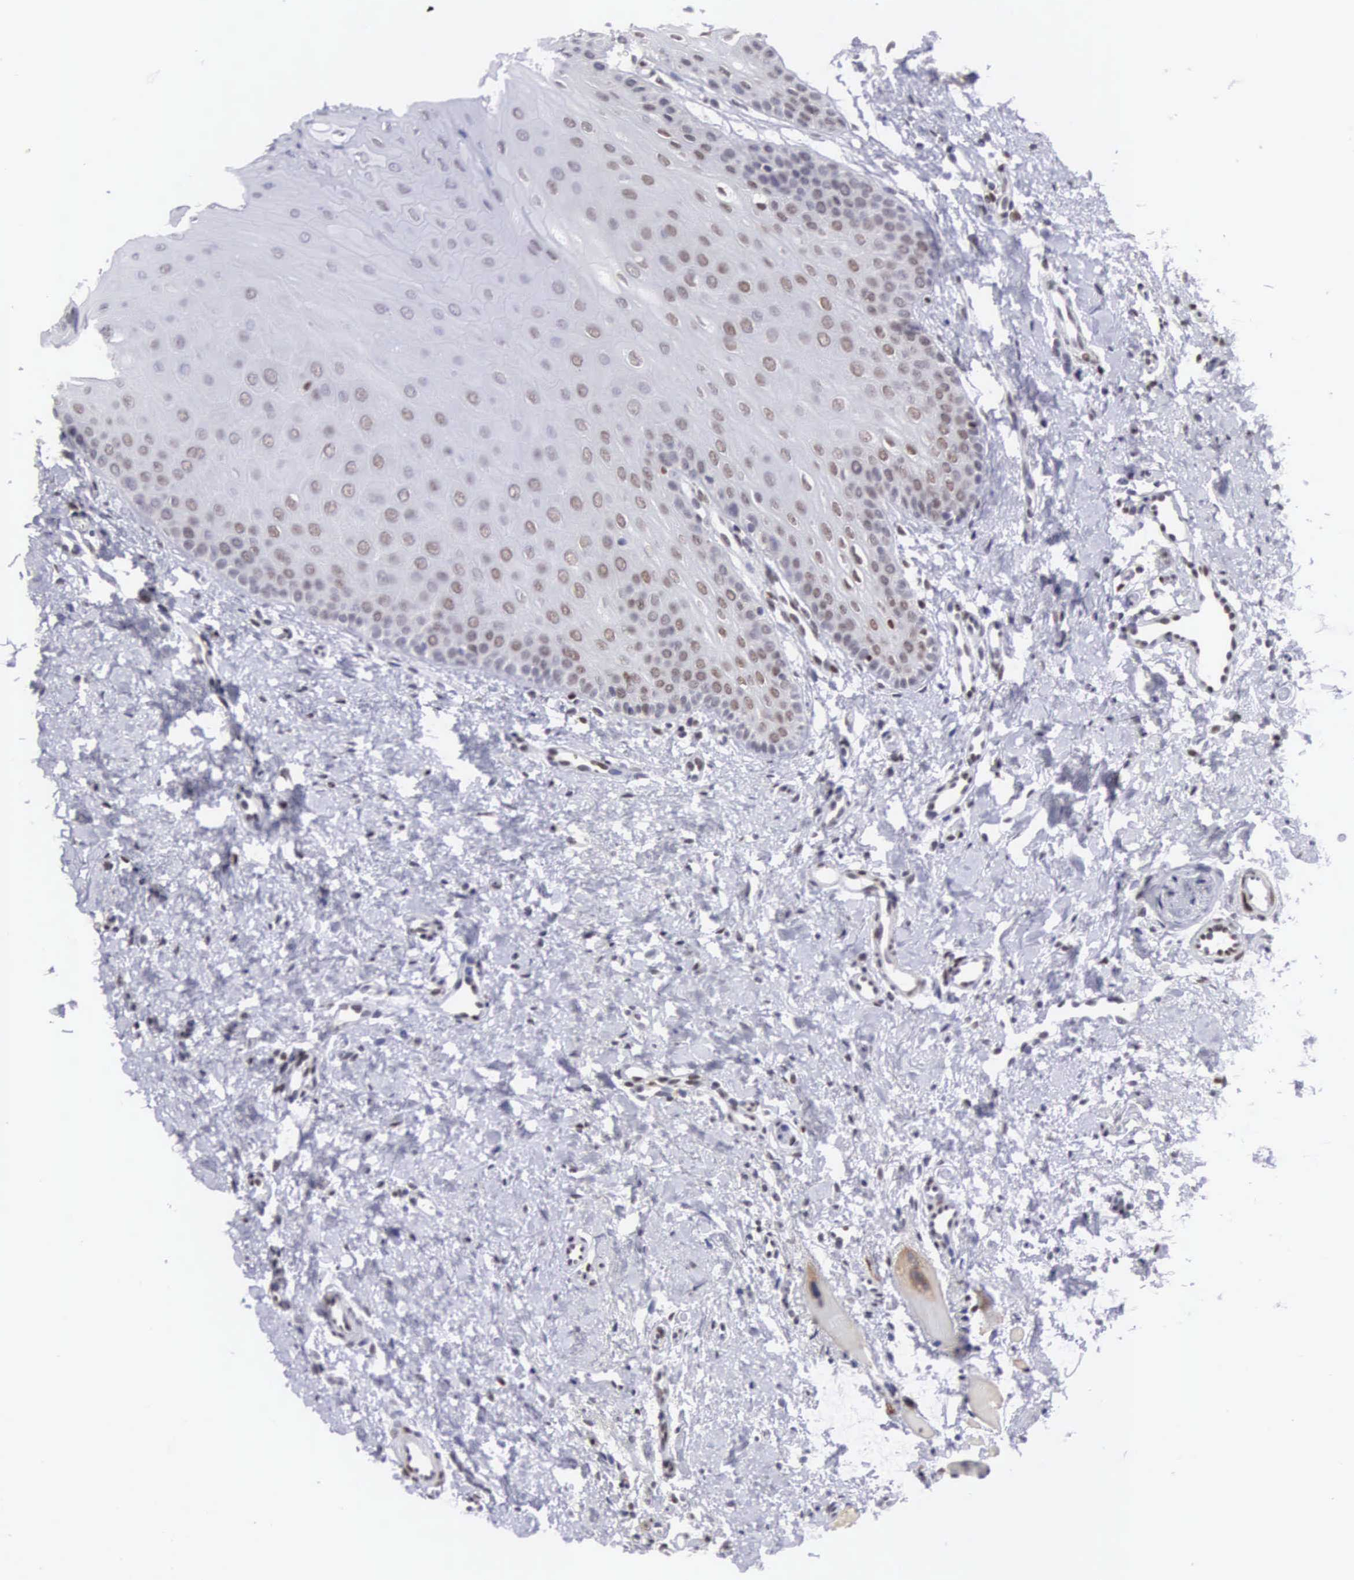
{"staining": {"intensity": "weak", "quantity": "25%-75%", "location": "nuclear"}, "tissue": "oral mucosa", "cell_type": "Squamous epithelial cells", "image_type": "normal", "snomed": [{"axis": "morphology", "description": "Normal tissue, NOS"}, {"axis": "topography", "description": "Oral tissue"}], "caption": "Protein analysis of benign oral mucosa displays weak nuclear positivity in approximately 25%-75% of squamous epithelial cells. The staining was performed using DAB to visualize the protein expression in brown, while the nuclei were stained in blue with hematoxylin (Magnification: 20x).", "gene": "ETV6", "patient": {"sex": "female", "age": 23}}